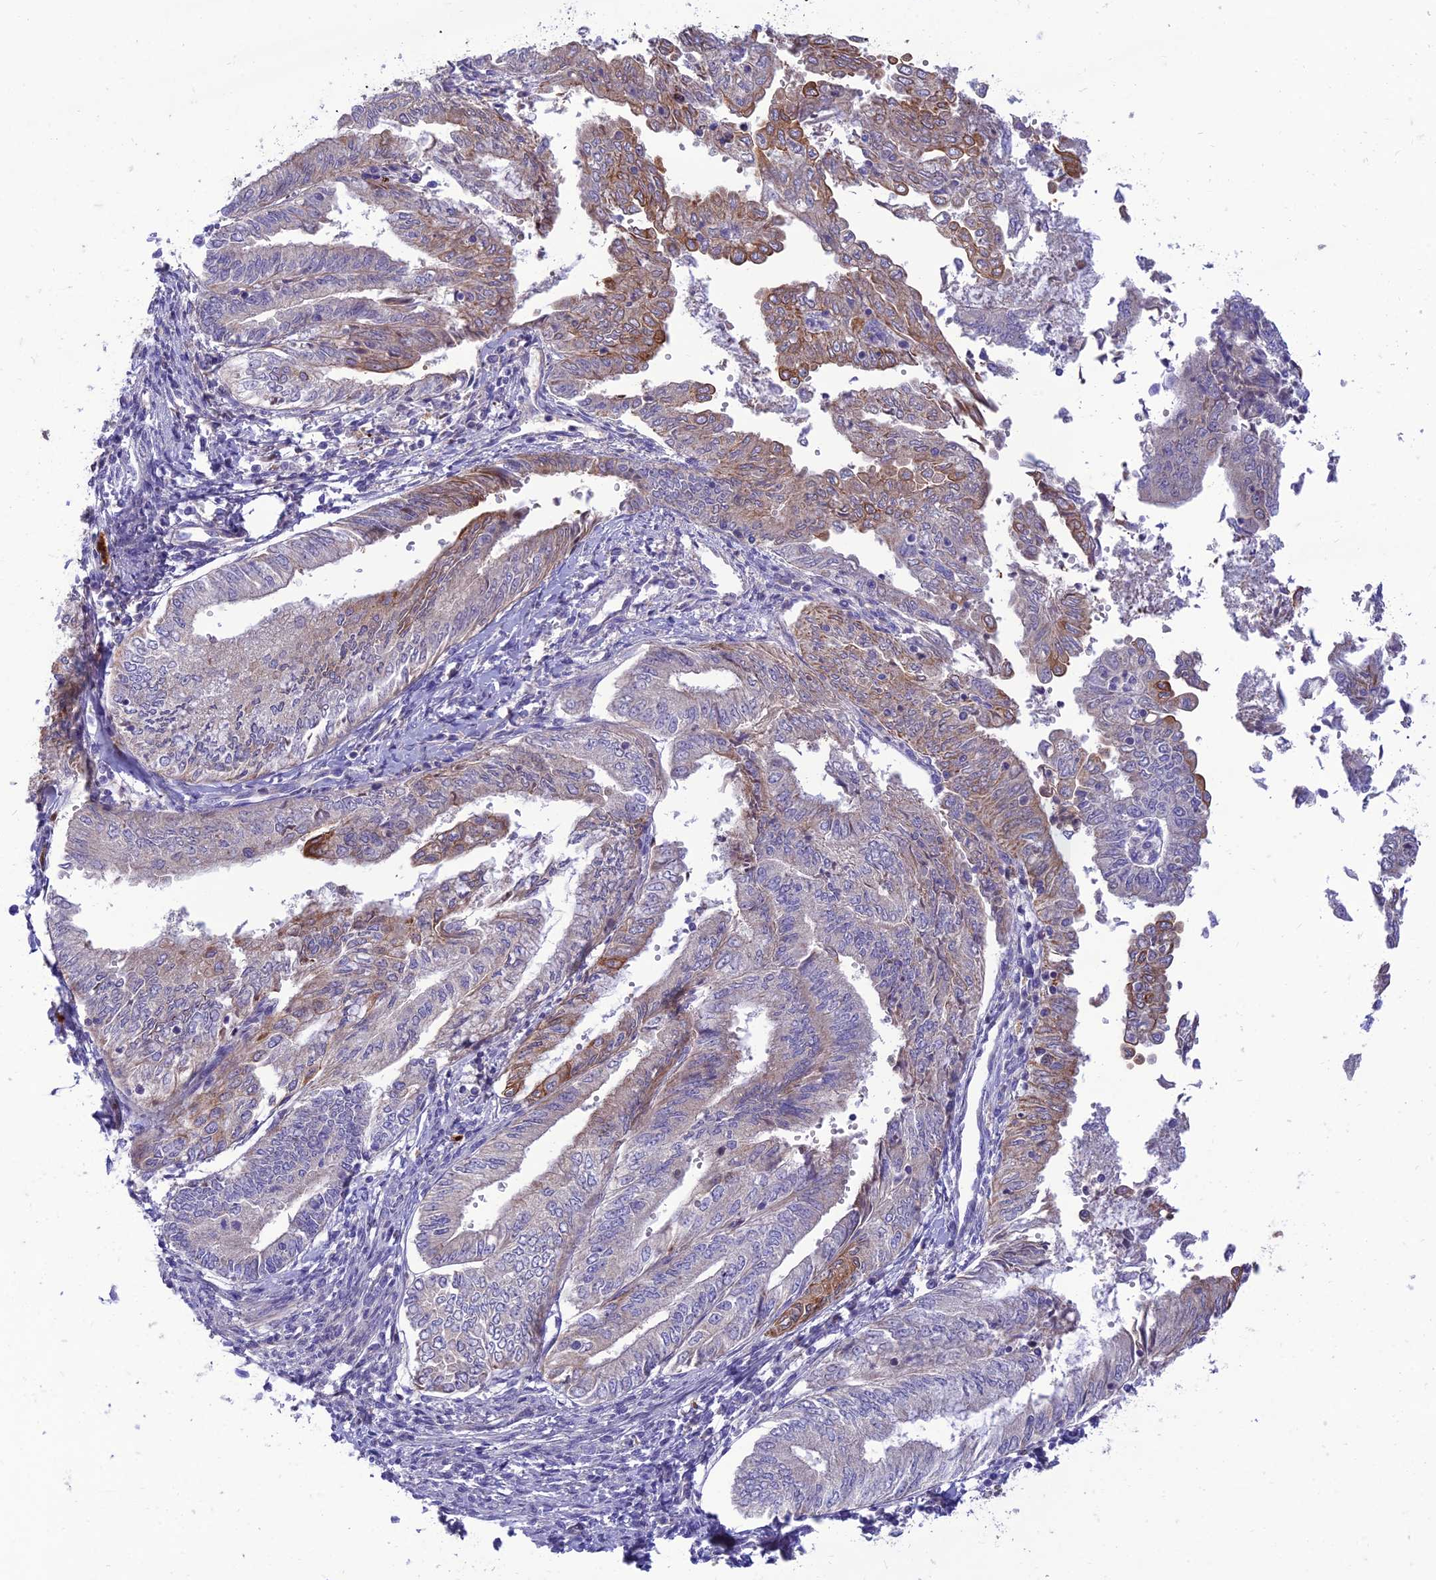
{"staining": {"intensity": "moderate", "quantity": "<25%", "location": "cytoplasmic/membranous"}, "tissue": "endometrial cancer", "cell_type": "Tumor cells", "image_type": "cancer", "snomed": [{"axis": "morphology", "description": "Adenocarcinoma, NOS"}, {"axis": "topography", "description": "Endometrium"}], "caption": "This is a histology image of immunohistochemistry (IHC) staining of endometrial cancer (adenocarcinoma), which shows moderate expression in the cytoplasmic/membranous of tumor cells.", "gene": "IRAK3", "patient": {"sex": "female", "age": 66}}